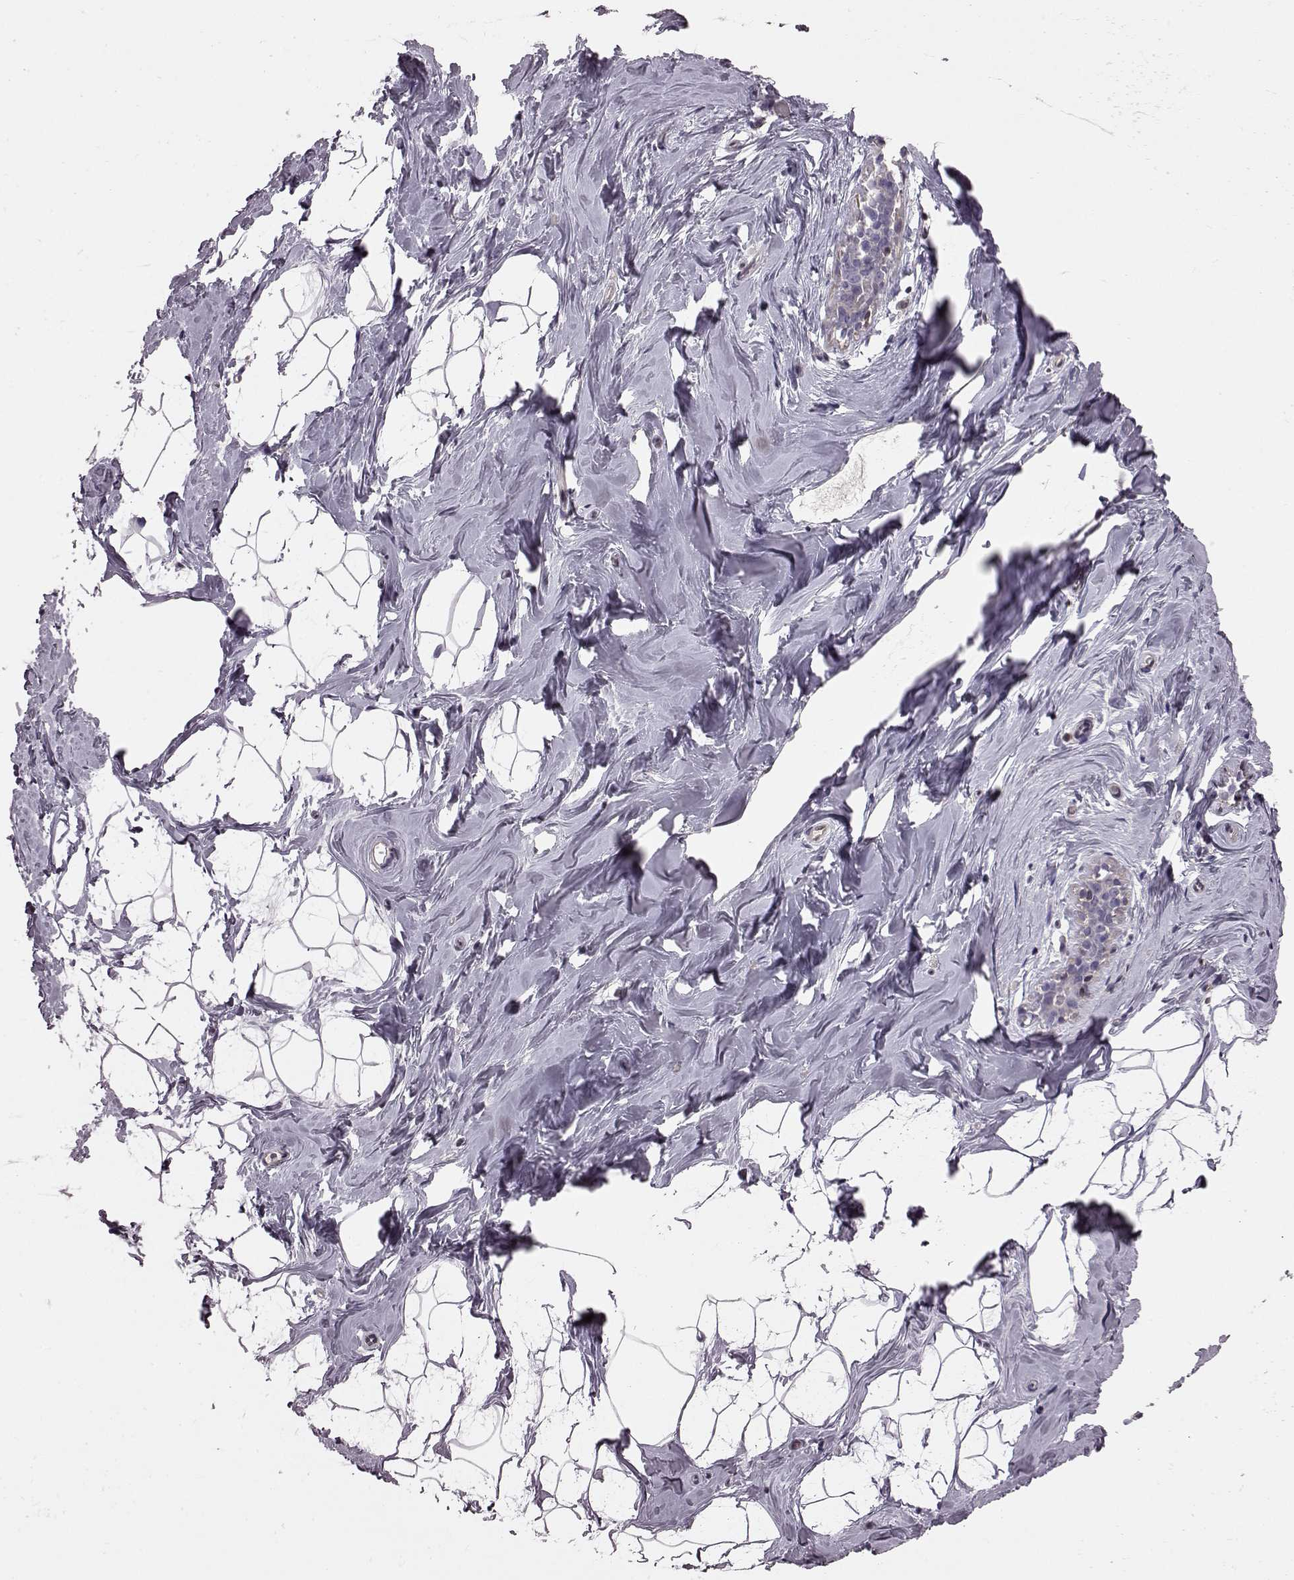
{"staining": {"intensity": "negative", "quantity": "none", "location": "none"}, "tissue": "breast", "cell_type": "Adipocytes", "image_type": "normal", "snomed": [{"axis": "morphology", "description": "Normal tissue, NOS"}, {"axis": "topography", "description": "Breast"}], "caption": "Immunohistochemistry (IHC) of unremarkable breast displays no expression in adipocytes.", "gene": "CDC42SE1", "patient": {"sex": "female", "age": 32}}